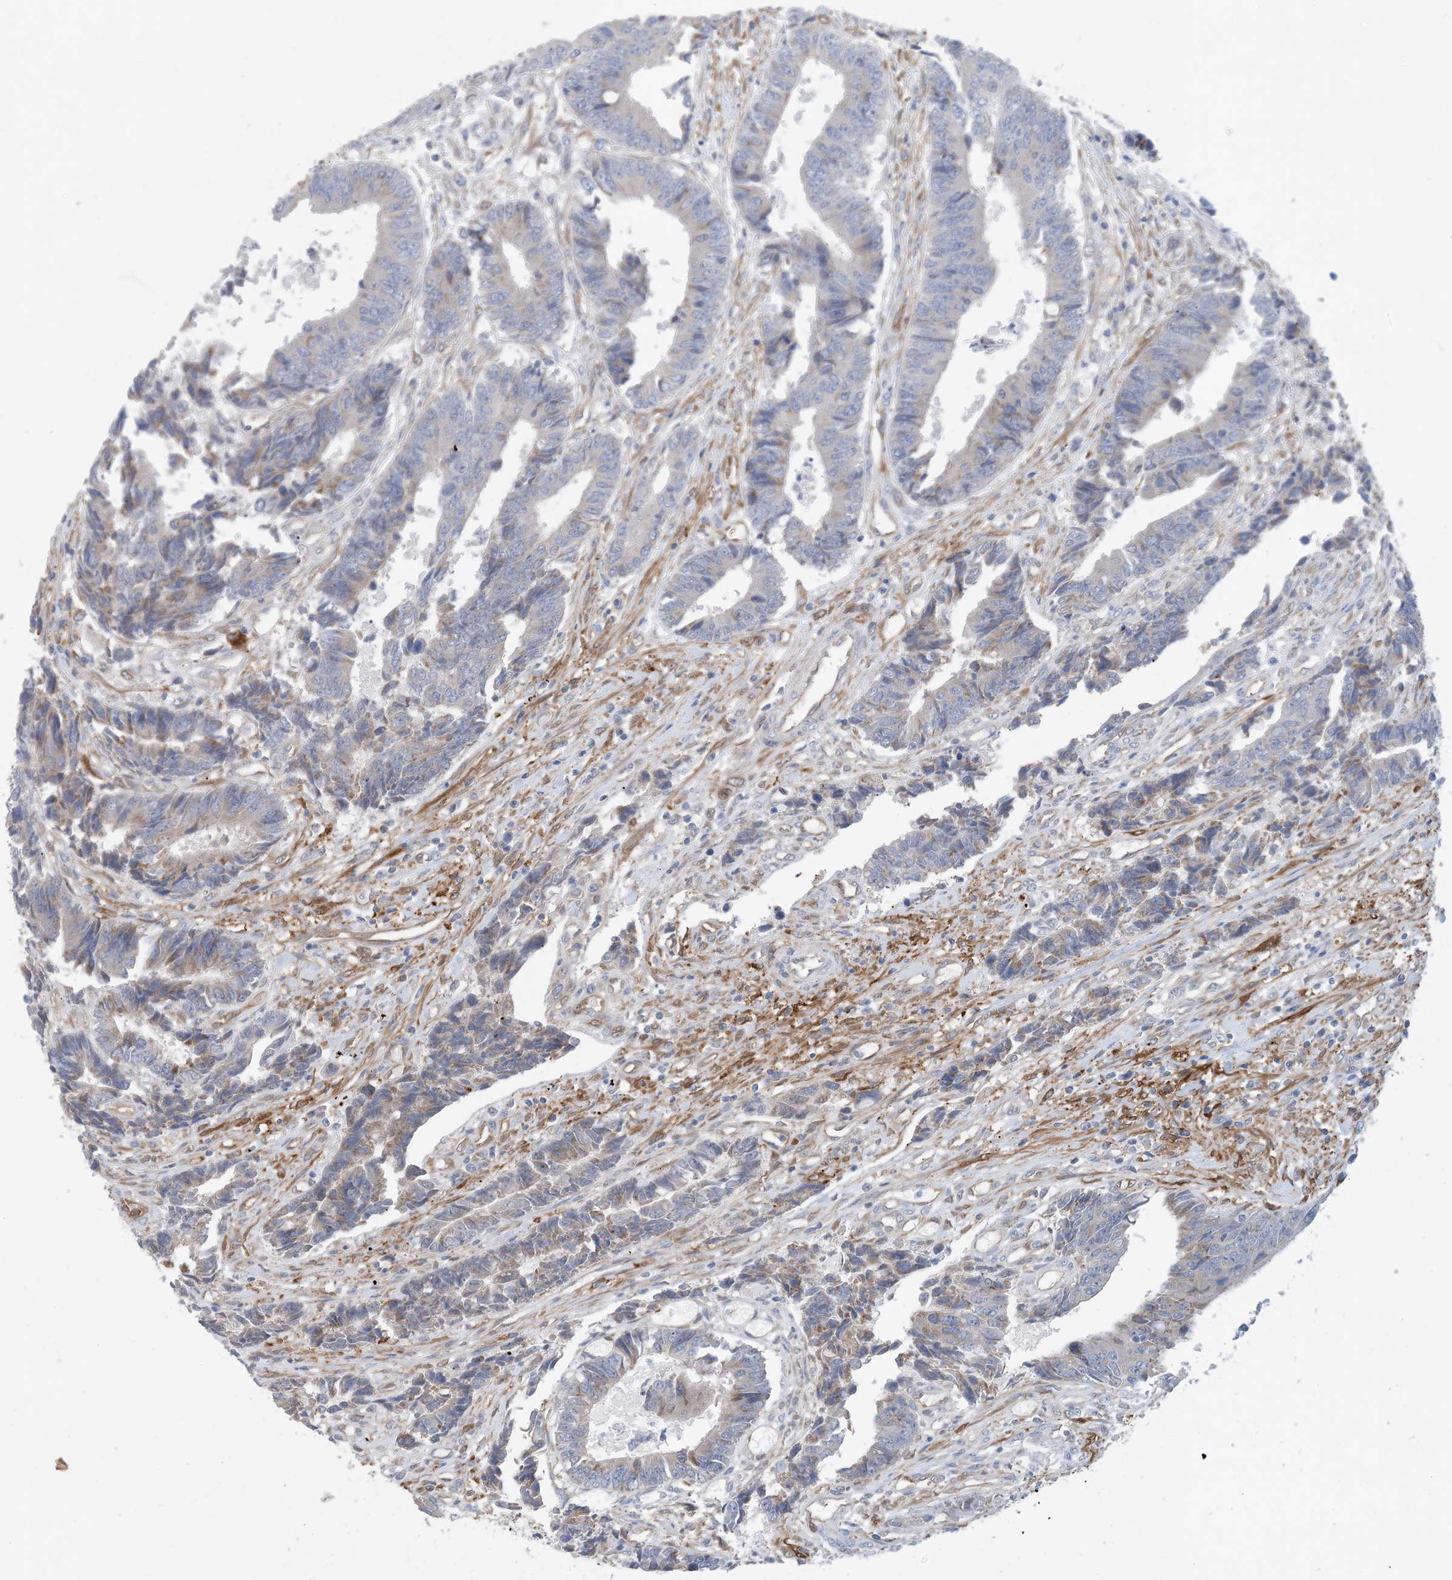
{"staining": {"intensity": "weak", "quantity": "<25%", "location": "cytoplasmic/membranous"}, "tissue": "colorectal cancer", "cell_type": "Tumor cells", "image_type": "cancer", "snomed": [{"axis": "morphology", "description": "Adenocarcinoma, NOS"}, {"axis": "topography", "description": "Rectum"}], "caption": "Protein analysis of colorectal adenocarcinoma displays no significant positivity in tumor cells.", "gene": "EIF2A", "patient": {"sex": "male", "age": 84}}